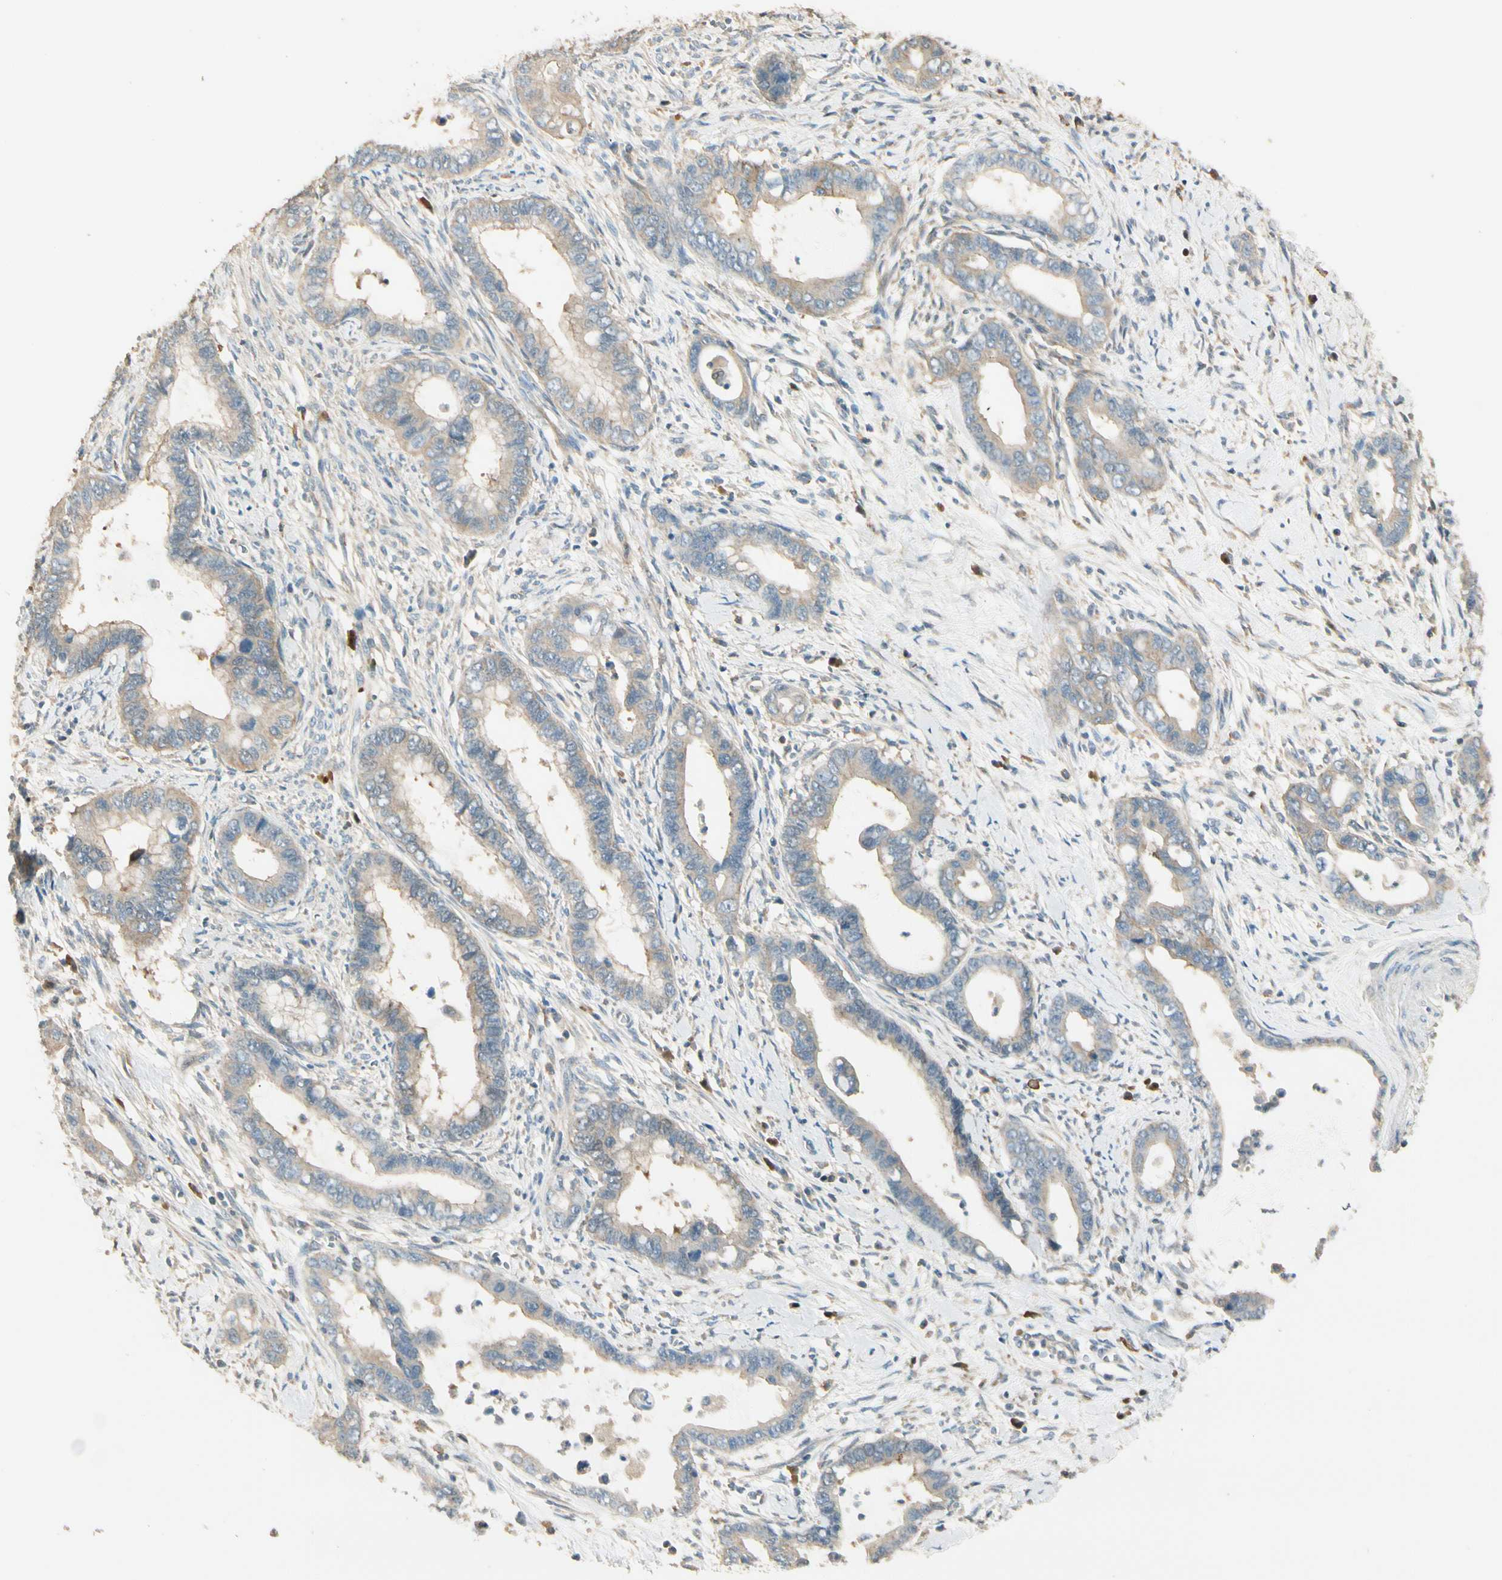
{"staining": {"intensity": "weak", "quantity": ">75%", "location": "cytoplasmic/membranous"}, "tissue": "cervical cancer", "cell_type": "Tumor cells", "image_type": "cancer", "snomed": [{"axis": "morphology", "description": "Adenocarcinoma, NOS"}, {"axis": "topography", "description": "Cervix"}], "caption": "Cervical adenocarcinoma tissue exhibits weak cytoplasmic/membranous positivity in approximately >75% of tumor cells The protein is stained brown, and the nuclei are stained in blue (DAB (3,3'-diaminobenzidine) IHC with brightfield microscopy, high magnification).", "gene": "PLXNA1", "patient": {"sex": "female", "age": 44}}